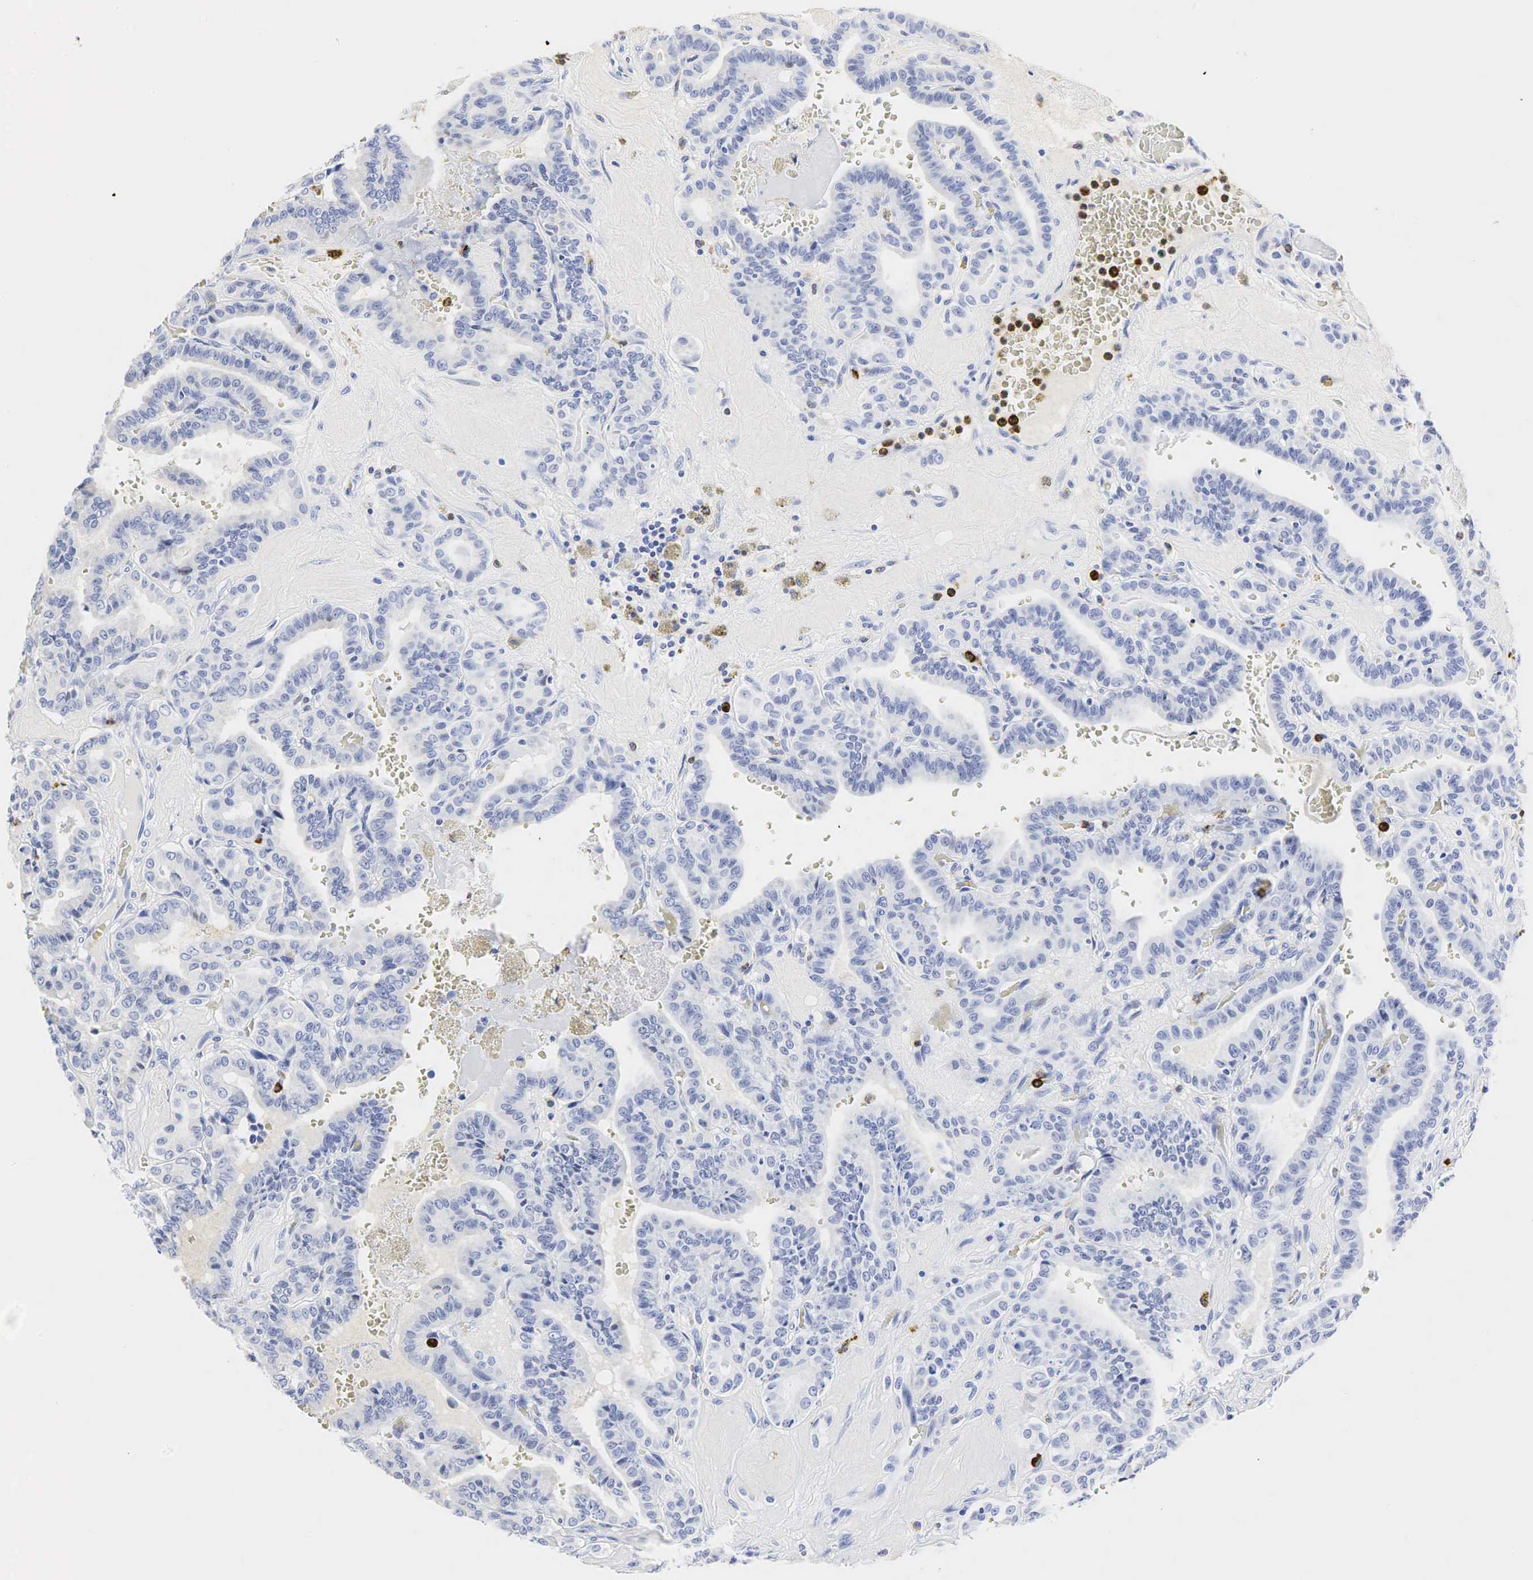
{"staining": {"intensity": "negative", "quantity": "none", "location": "none"}, "tissue": "thyroid cancer", "cell_type": "Tumor cells", "image_type": "cancer", "snomed": [{"axis": "morphology", "description": "Papillary adenocarcinoma, NOS"}, {"axis": "topography", "description": "Thyroid gland"}], "caption": "DAB immunohistochemical staining of thyroid cancer demonstrates no significant staining in tumor cells.", "gene": "LYZ", "patient": {"sex": "male", "age": 87}}